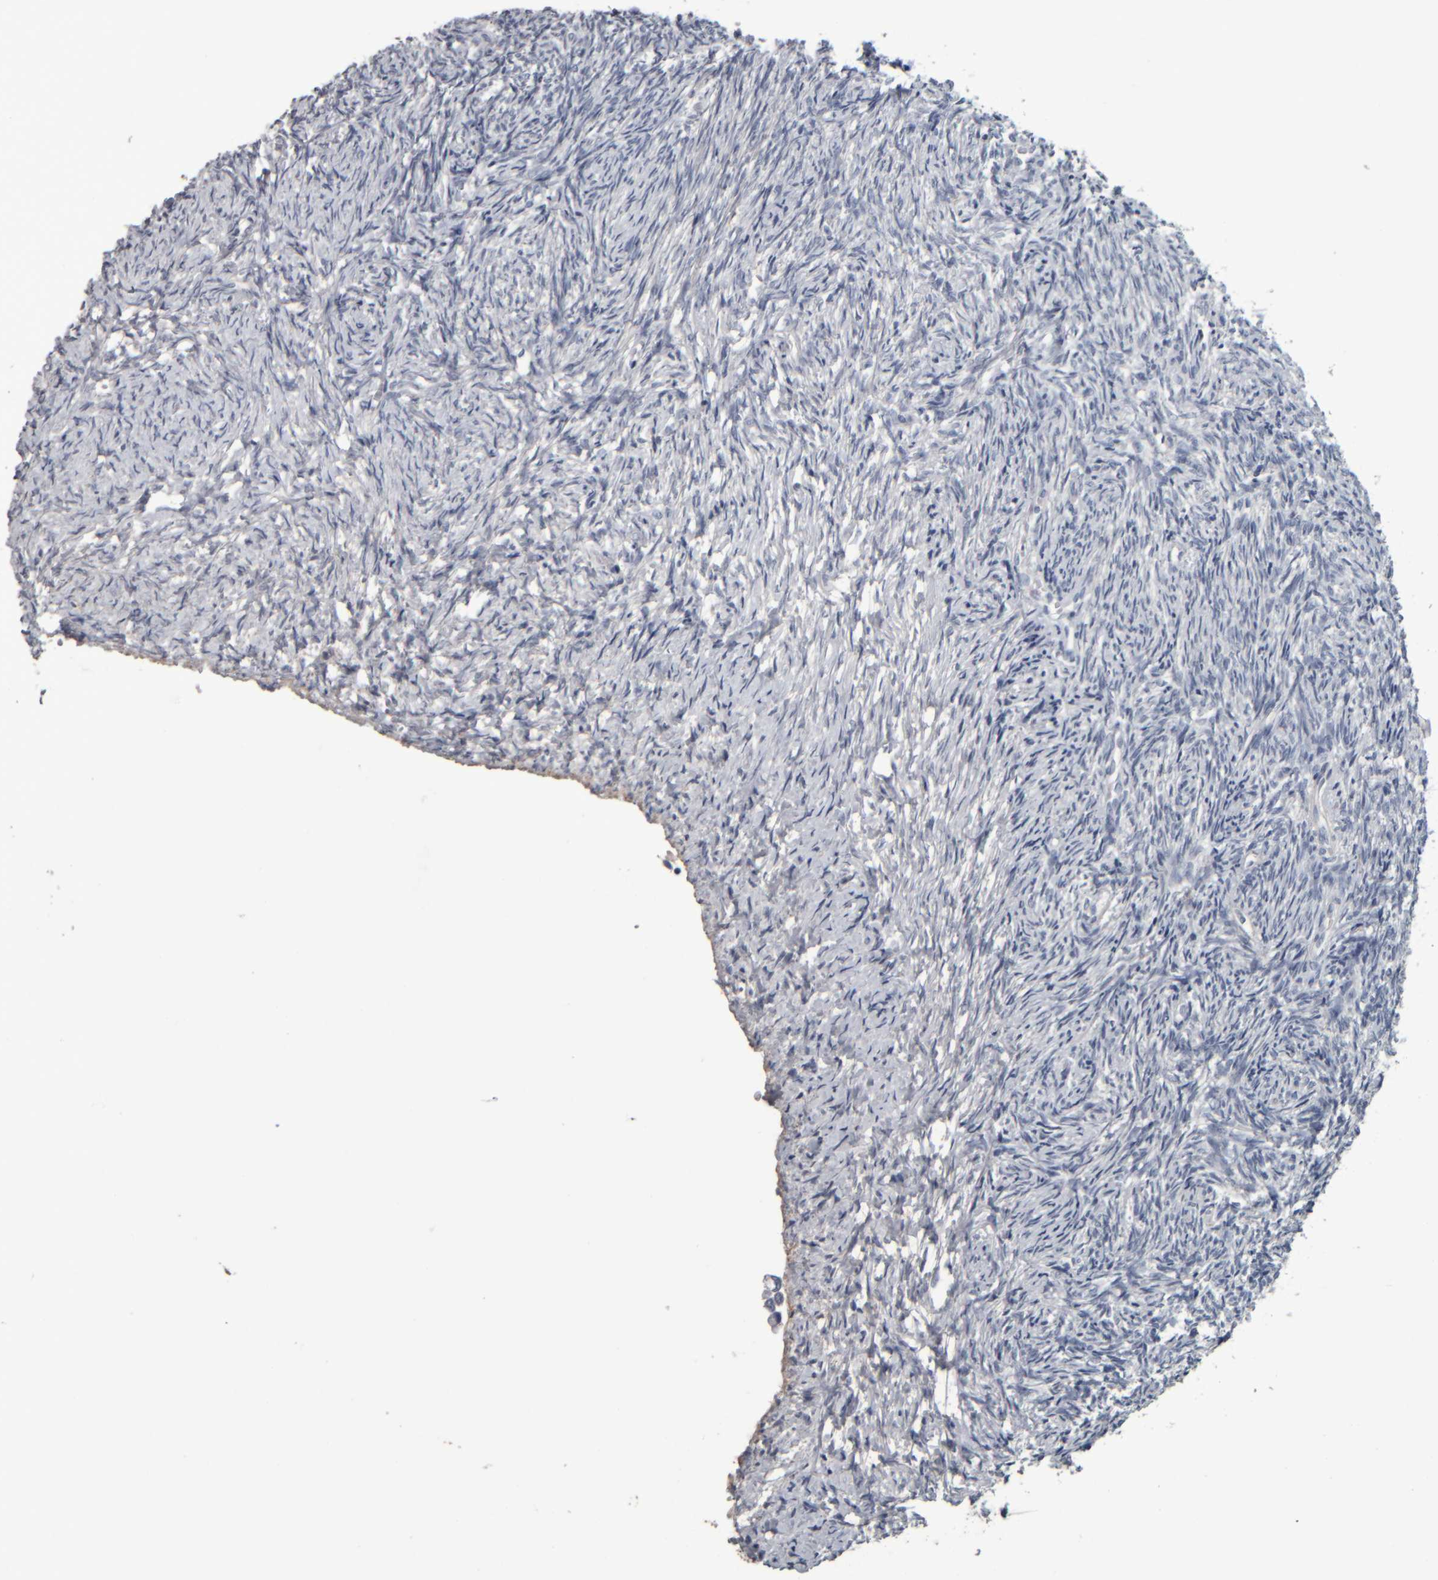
{"staining": {"intensity": "negative", "quantity": "none", "location": "none"}, "tissue": "ovary", "cell_type": "Follicle cells", "image_type": "normal", "snomed": [{"axis": "morphology", "description": "Normal tissue, NOS"}, {"axis": "topography", "description": "Ovary"}], "caption": "Ovary stained for a protein using IHC exhibits no staining follicle cells.", "gene": "CAVIN4", "patient": {"sex": "female", "age": 41}}